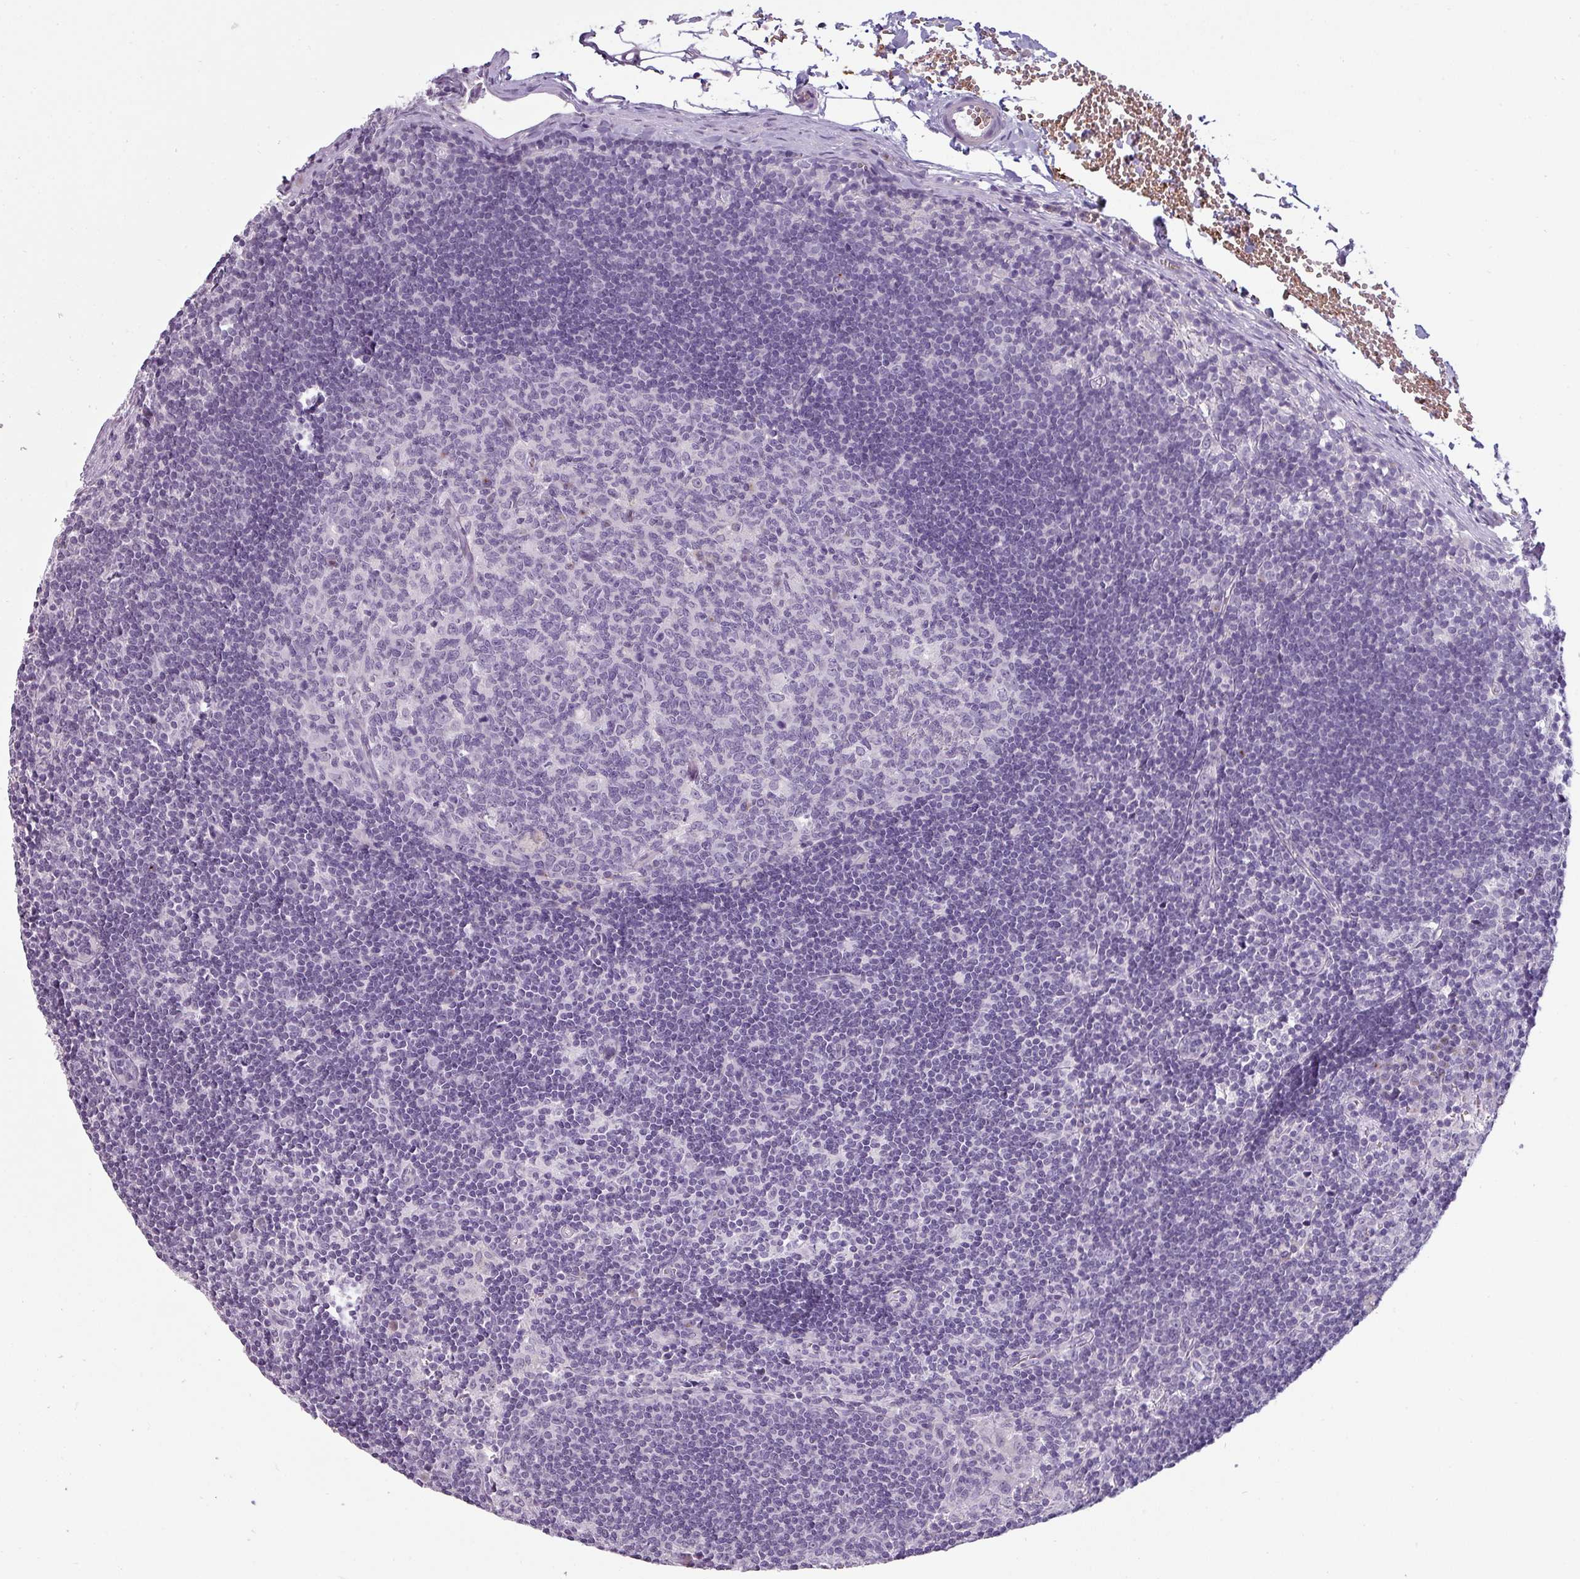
{"staining": {"intensity": "negative", "quantity": "none", "location": "none"}, "tissue": "lymph node", "cell_type": "Germinal center cells", "image_type": "normal", "snomed": [{"axis": "morphology", "description": "Normal tissue, NOS"}, {"axis": "topography", "description": "Lymph node"}], "caption": "The image displays no significant expression in germinal center cells of lymph node.", "gene": "SLC26A9", "patient": {"sex": "female", "age": 29}}